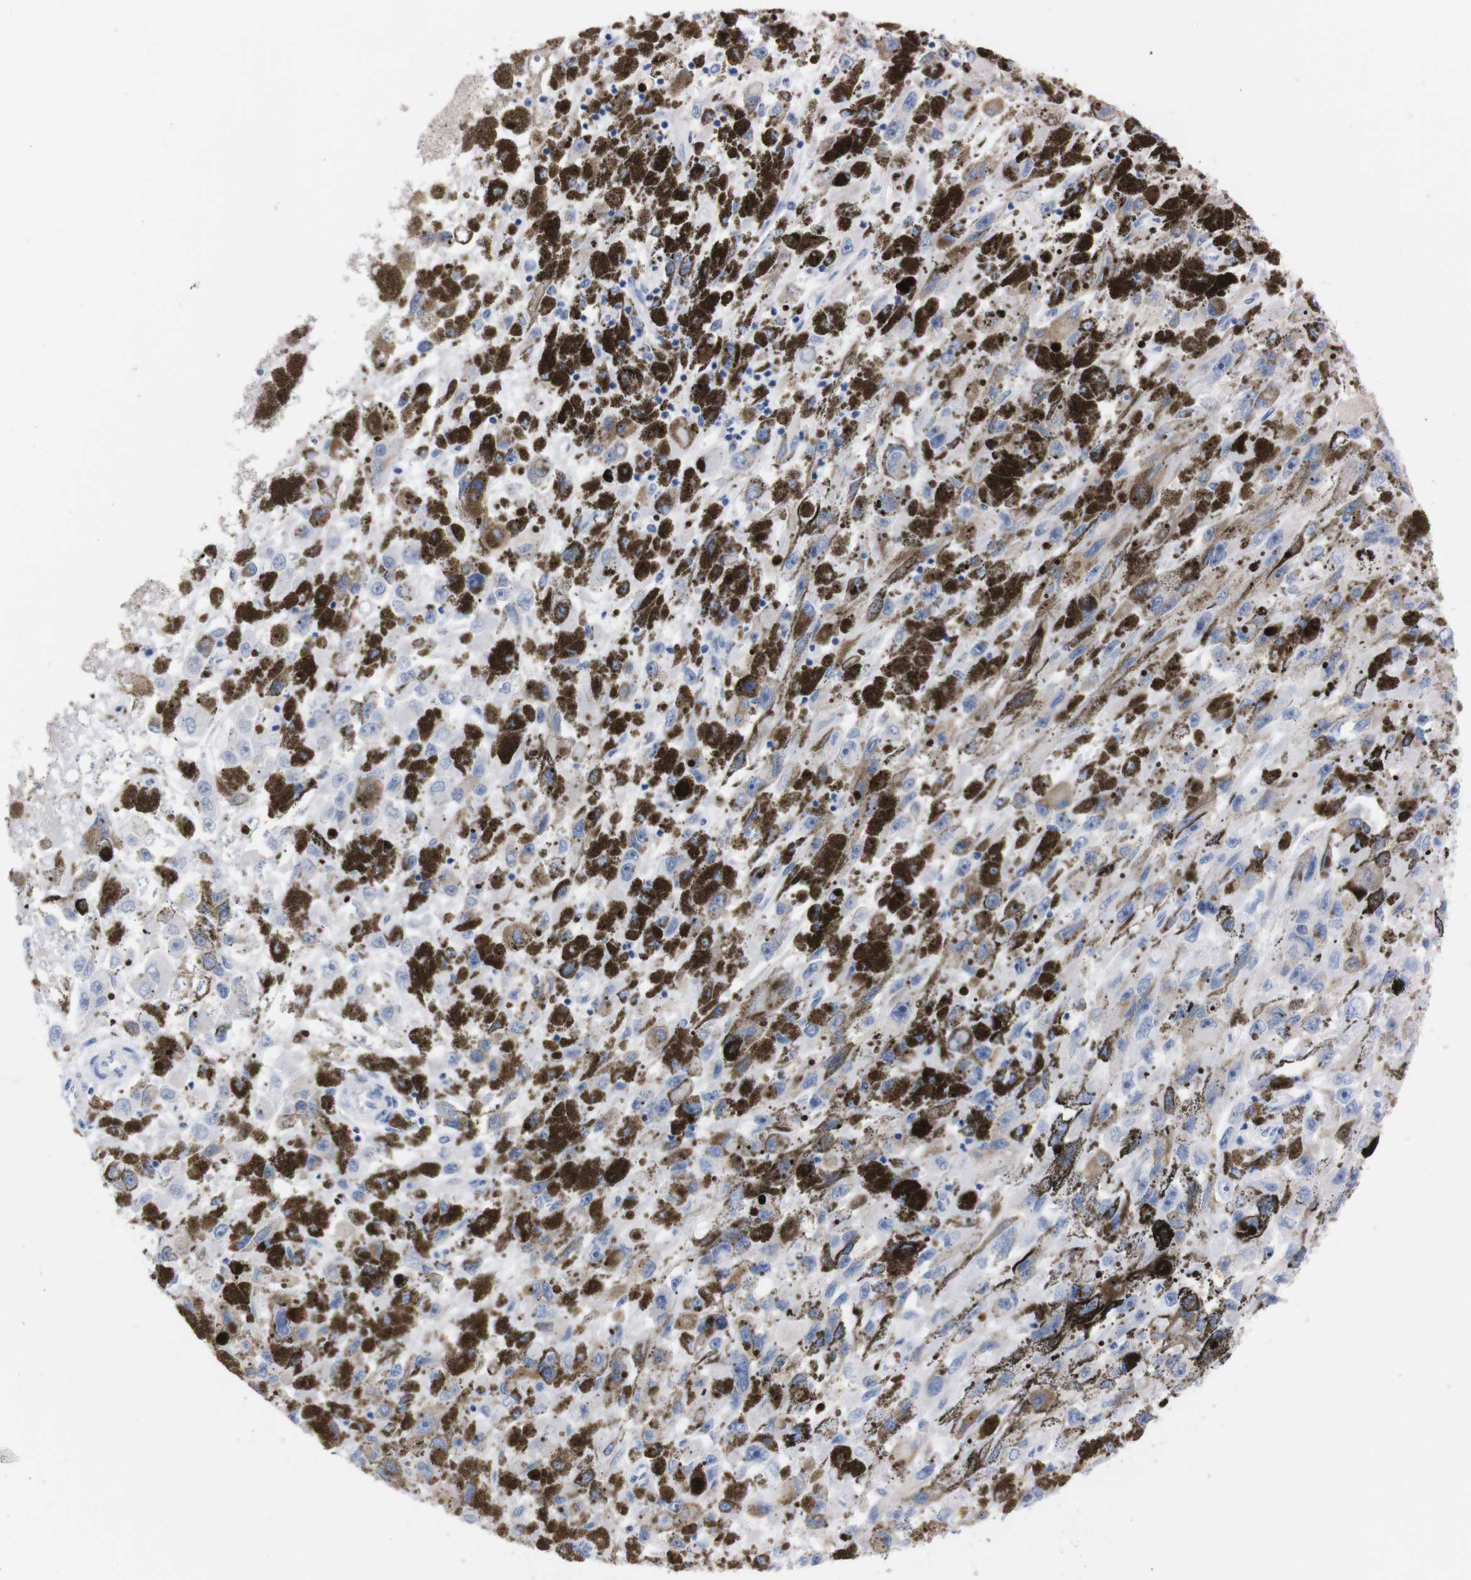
{"staining": {"intensity": "weak", "quantity": "<25%", "location": "cytoplasmic/membranous"}, "tissue": "melanoma", "cell_type": "Tumor cells", "image_type": "cancer", "snomed": [{"axis": "morphology", "description": "Malignant melanoma, NOS"}, {"axis": "topography", "description": "Skin"}], "caption": "Immunohistochemistry of human melanoma reveals no staining in tumor cells. The staining was performed using DAB to visualize the protein expression in brown, while the nuclei were stained in blue with hematoxylin (Magnification: 20x).", "gene": "P2RY12", "patient": {"sex": "female", "age": 104}}